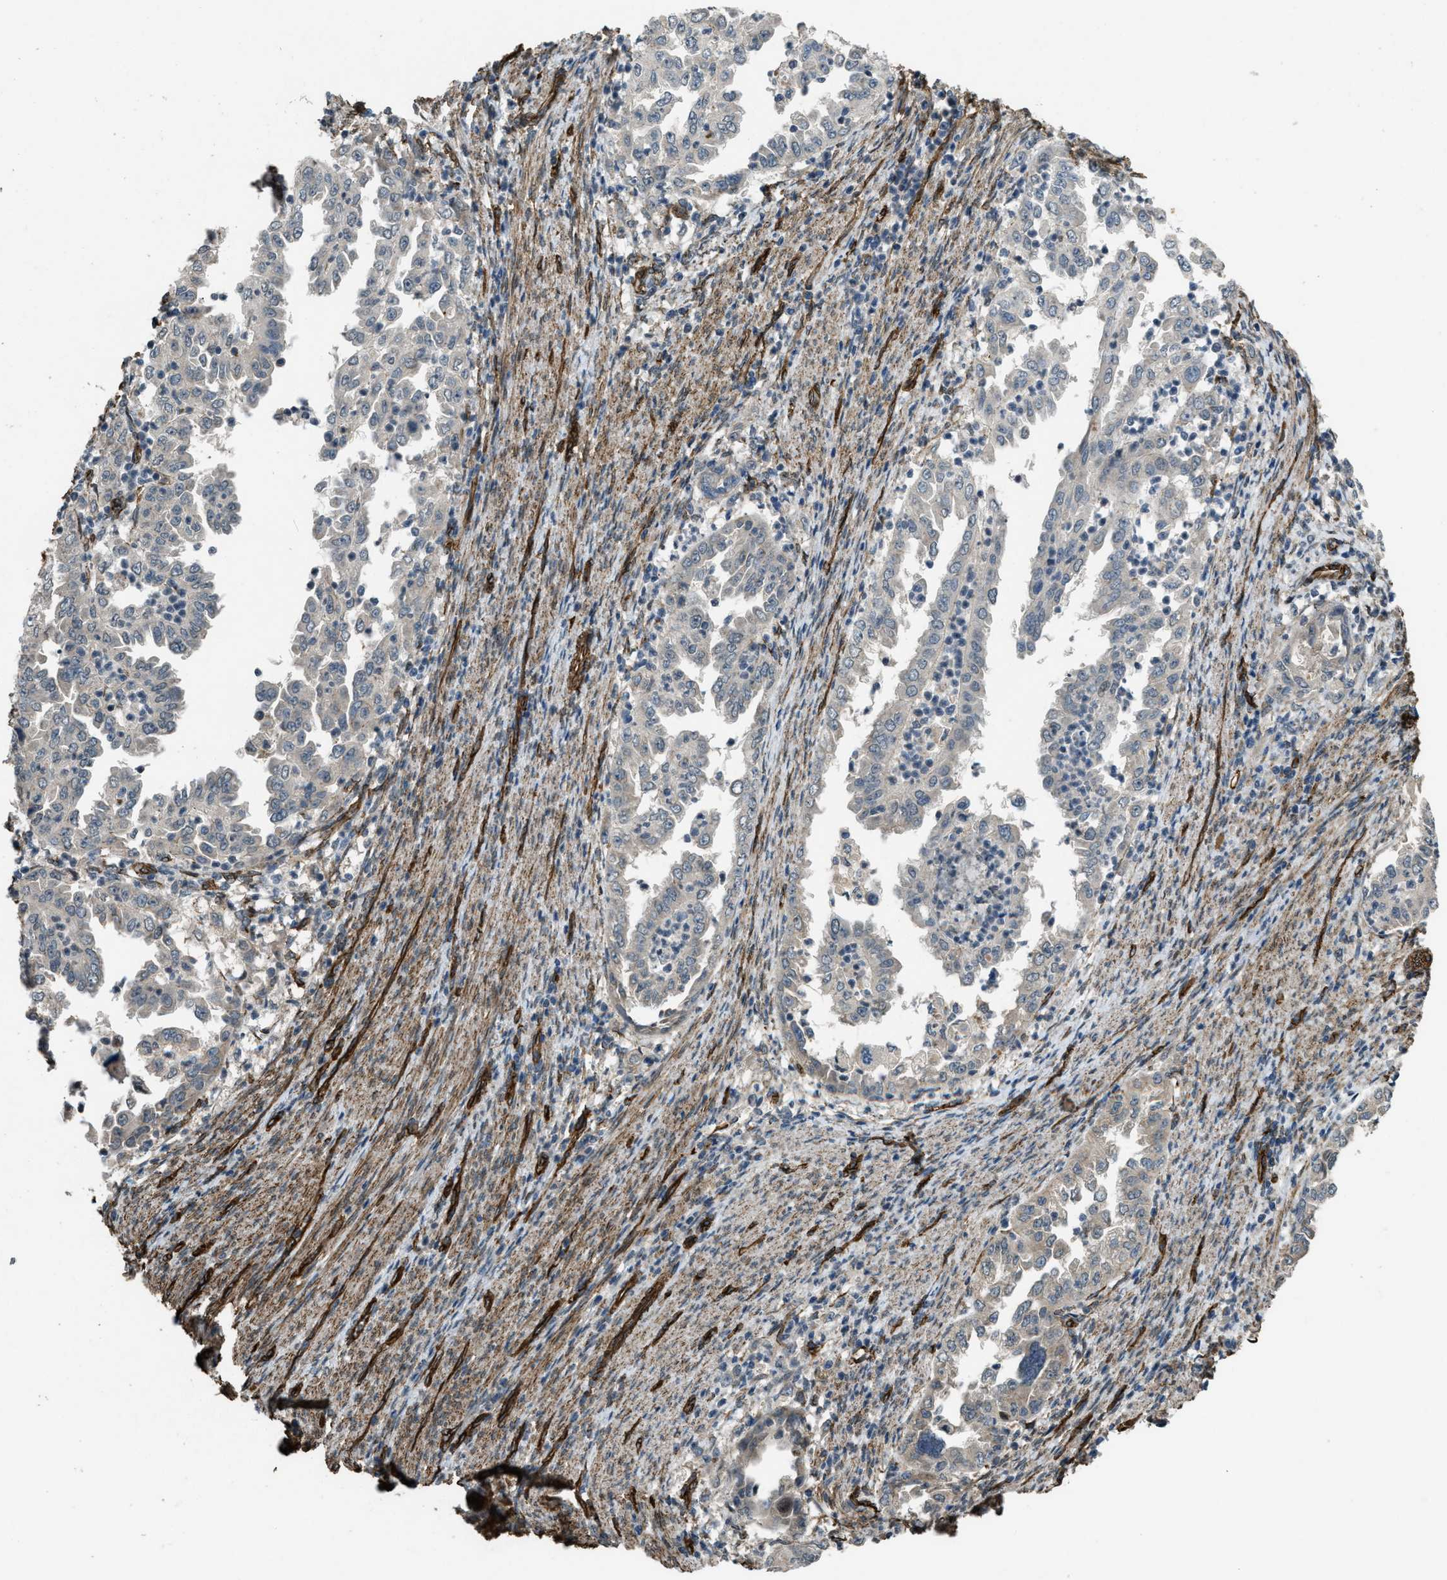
{"staining": {"intensity": "negative", "quantity": "none", "location": "none"}, "tissue": "endometrial cancer", "cell_type": "Tumor cells", "image_type": "cancer", "snomed": [{"axis": "morphology", "description": "Adenocarcinoma, NOS"}, {"axis": "topography", "description": "Endometrium"}], "caption": "Protein analysis of endometrial cancer (adenocarcinoma) reveals no significant positivity in tumor cells.", "gene": "NMB", "patient": {"sex": "female", "age": 85}}